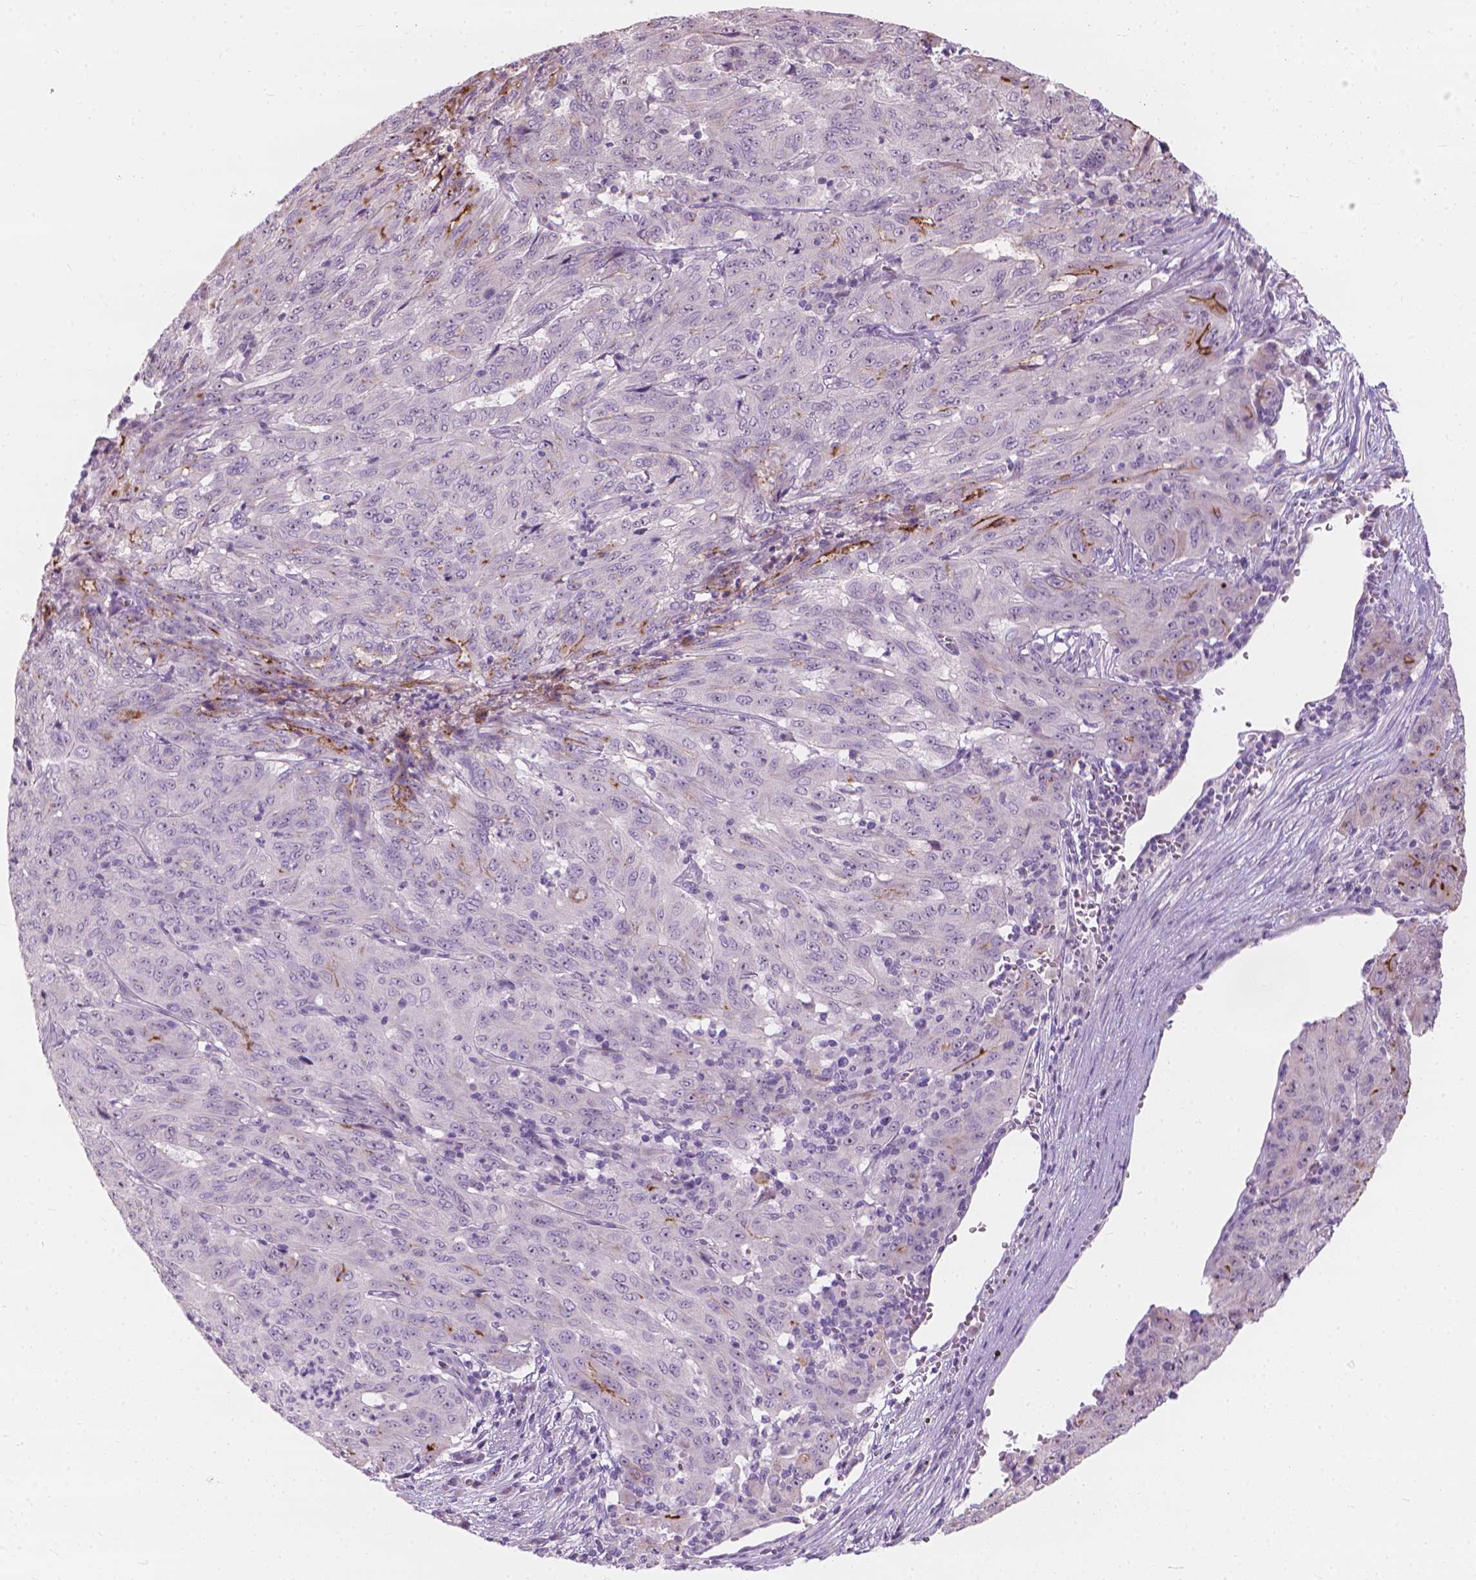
{"staining": {"intensity": "negative", "quantity": "none", "location": "none"}, "tissue": "pancreatic cancer", "cell_type": "Tumor cells", "image_type": "cancer", "snomed": [{"axis": "morphology", "description": "Adenocarcinoma, NOS"}, {"axis": "topography", "description": "Pancreas"}], "caption": "Tumor cells show no significant protein staining in adenocarcinoma (pancreatic).", "gene": "GPRC5A", "patient": {"sex": "male", "age": 63}}